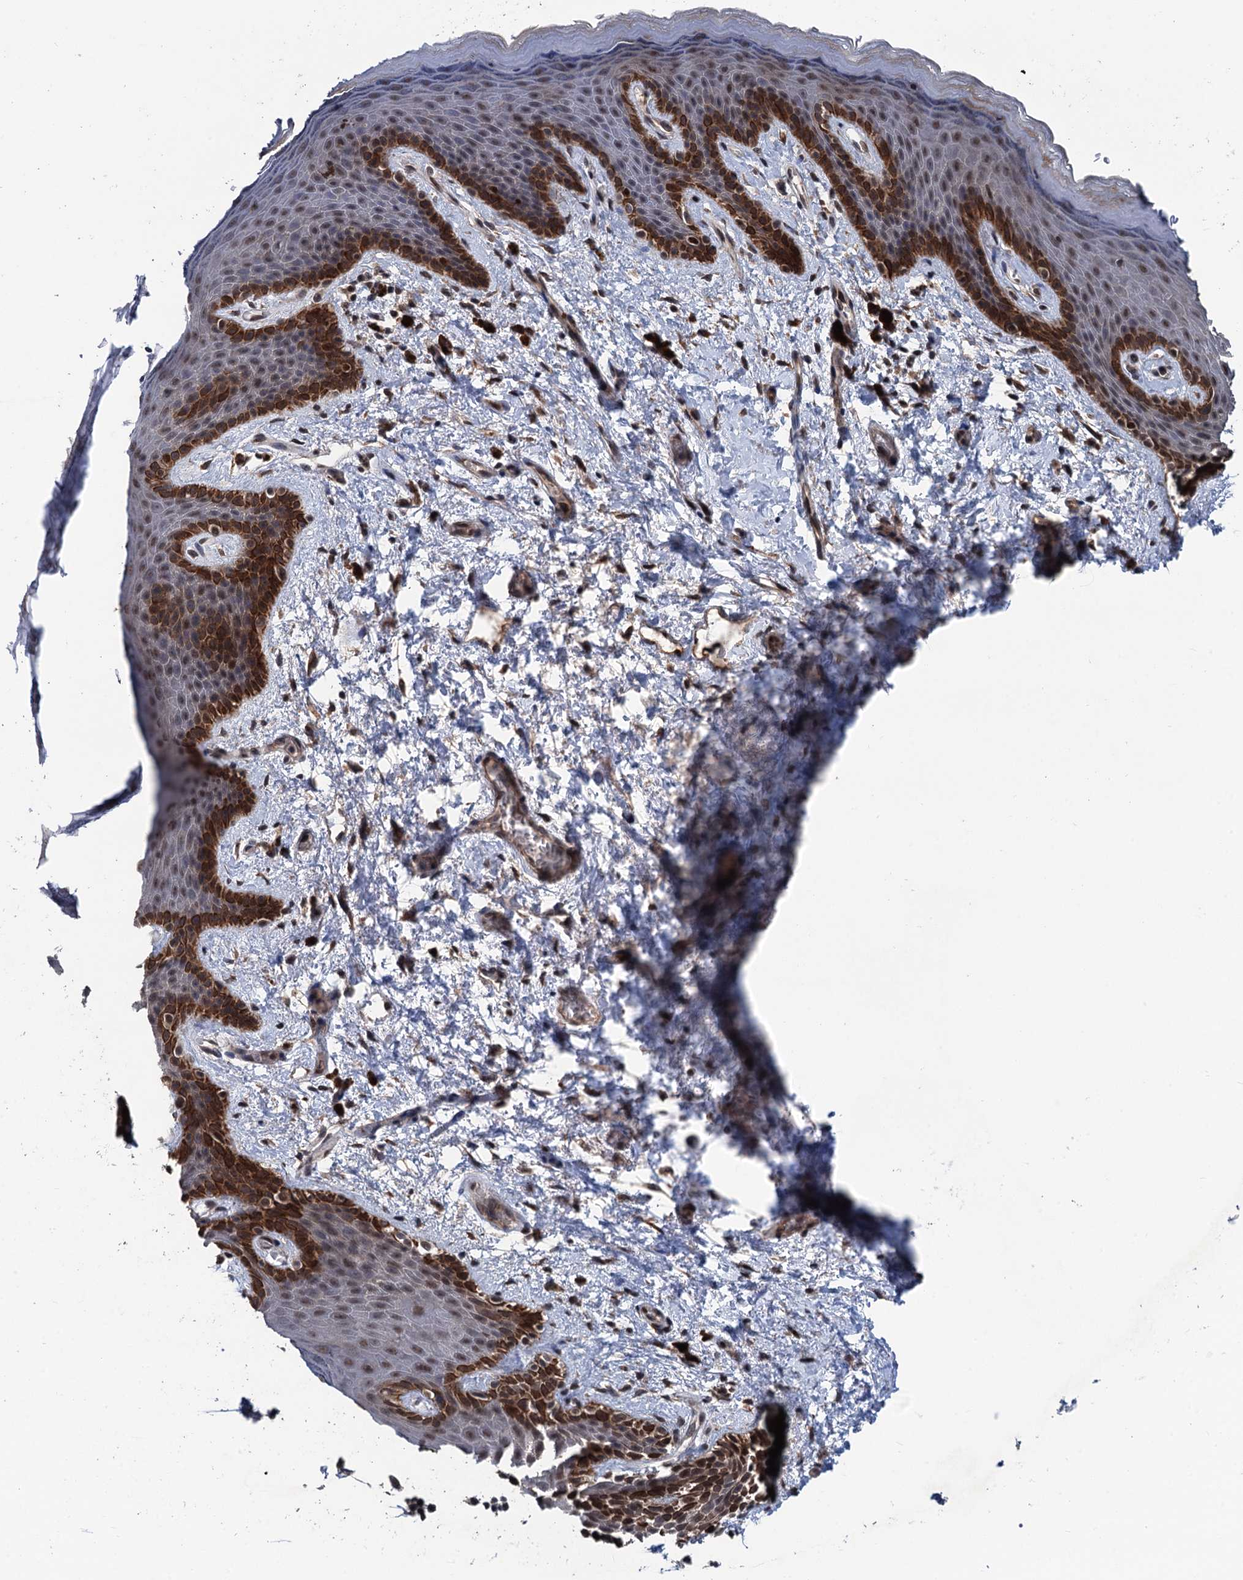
{"staining": {"intensity": "strong", "quantity": "<25%", "location": "cytoplasmic/membranous,nuclear"}, "tissue": "skin", "cell_type": "Epidermal cells", "image_type": "normal", "snomed": [{"axis": "morphology", "description": "Normal tissue, NOS"}, {"axis": "topography", "description": "Anal"}], "caption": "DAB immunohistochemical staining of unremarkable skin displays strong cytoplasmic/membranous,nuclear protein staining in about <25% of epidermal cells. The protein is shown in brown color, while the nuclei are stained blue.", "gene": "RASSF4", "patient": {"sex": "female", "age": 46}}